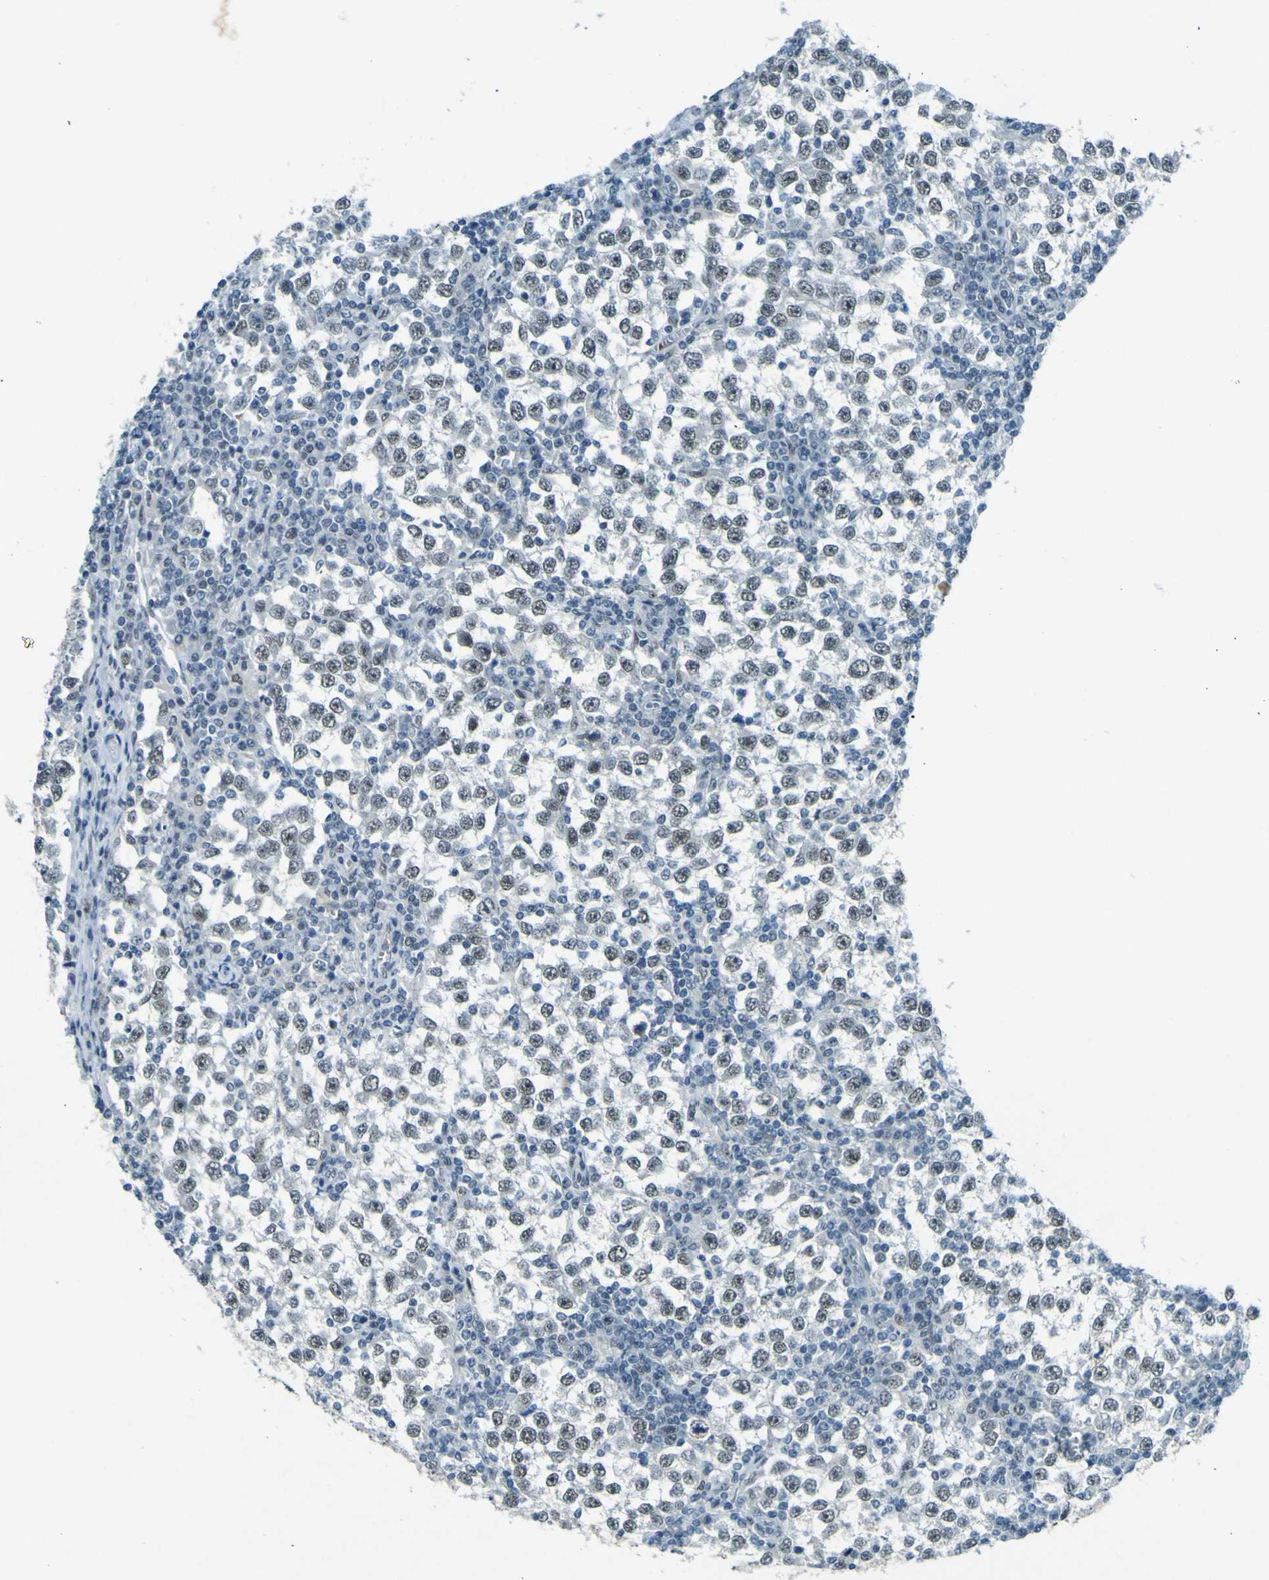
{"staining": {"intensity": "weak", "quantity": "<25%", "location": "nuclear"}, "tissue": "testis cancer", "cell_type": "Tumor cells", "image_type": "cancer", "snomed": [{"axis": "morphology", "description": "Seminoma, NOS"}, {"axis": "topography", "description": "Testis"}], "caption": "The immunohistochemistry (IHC) histopathology image has no significant positivity in tumor cells of testis seminoma tissue.", "gene": "CEBPG", "patient": {"sex": "male", "age": 65}}